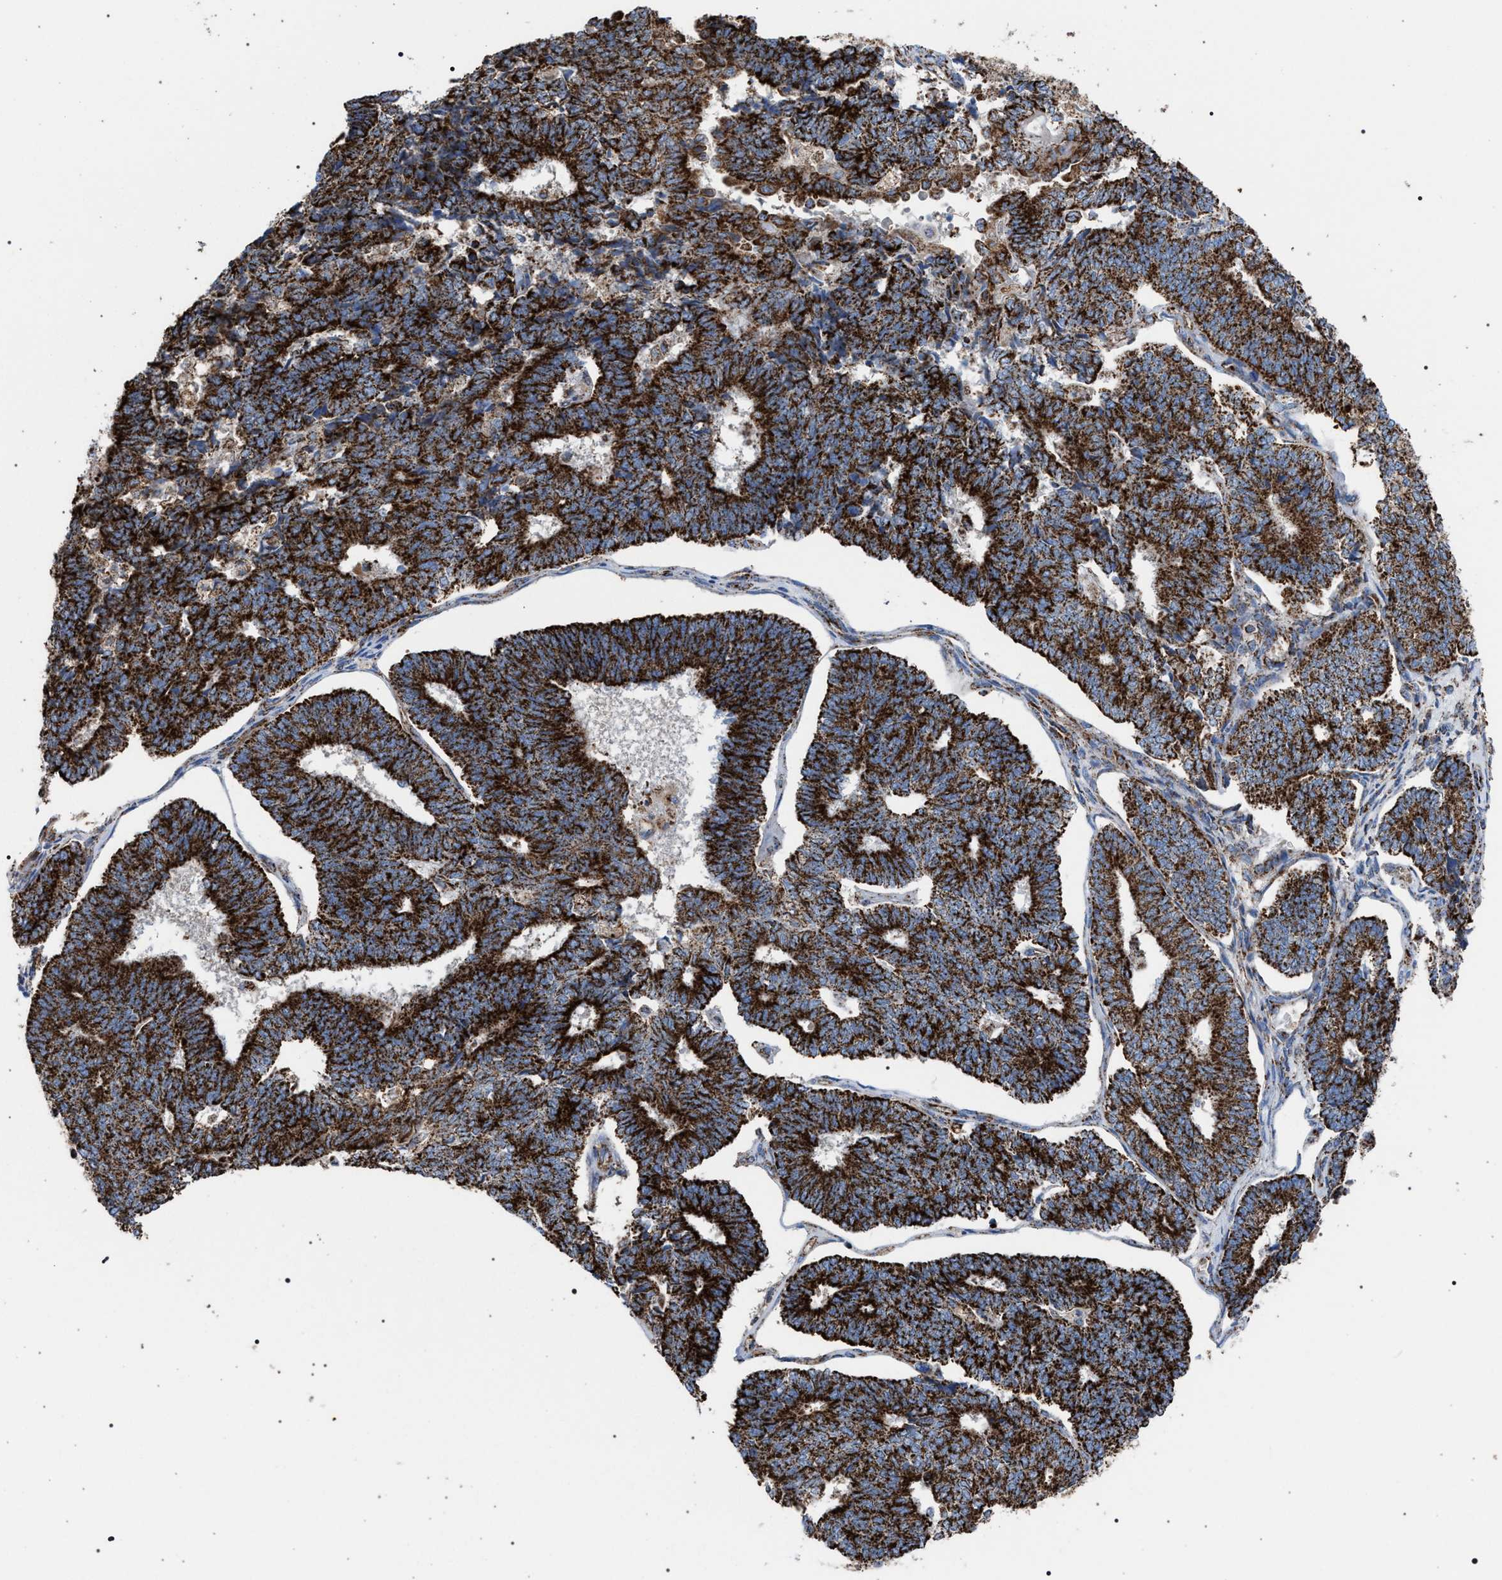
{"staining": {"intensity": "strong", "quantity": ">75%", "location": "cytoplasmic/membranous"}, "tissue": "endometrial cancer", "cell_type": "Tumor cells", "image_type": "cancer", "snomed": [{"axis": "morphology", "description": "Adenocarcinoma, NOS"}, {"axis": "topography", "description": "Endometrium"}], "caption": "There is high levels of strong cytoplasmic/membranous staining in tumor cells of endometrial adenocarcinoma, as demonstrated by immunohistochemical staining (brown color).", "gene": "VPS13A", "patient": {"sex": "female", "age": 70}}